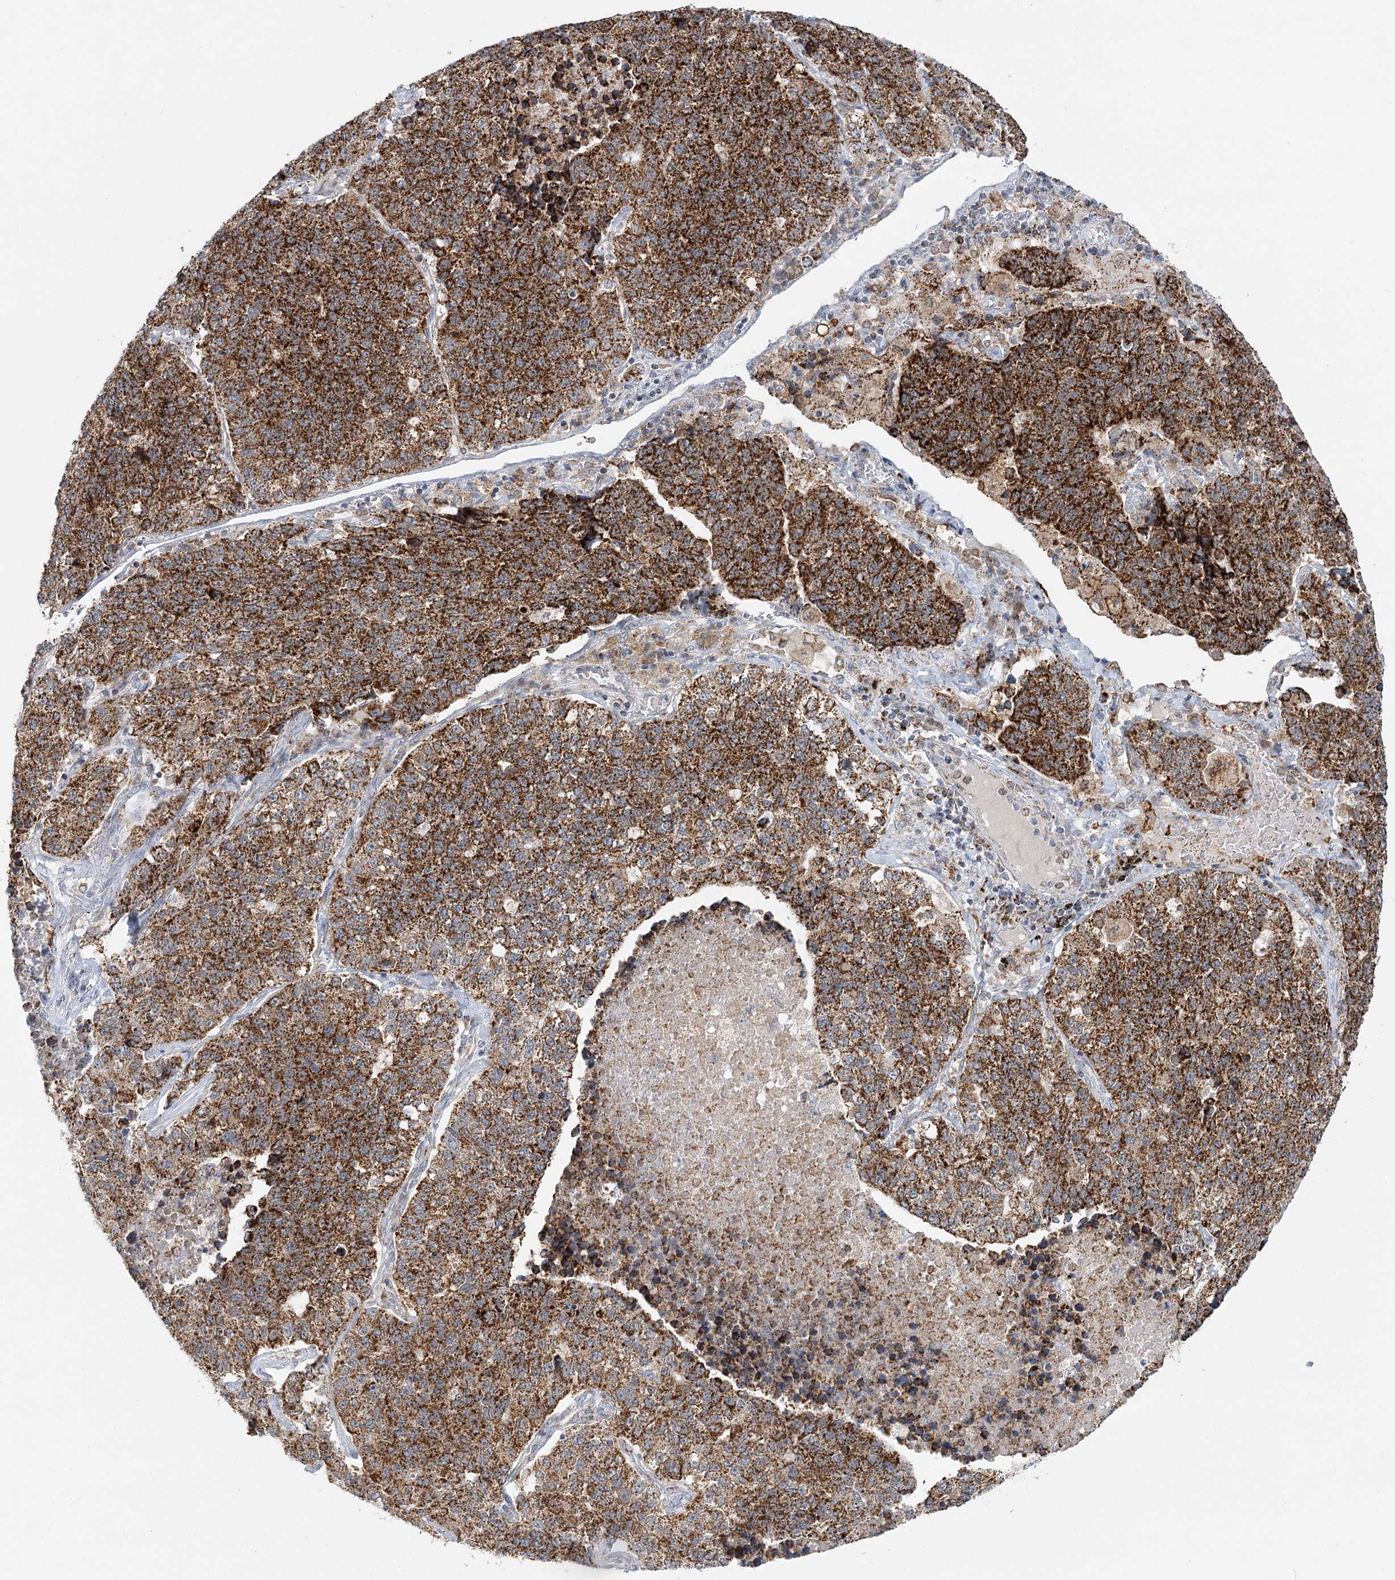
{"staining": {"intensity": "strong", "quantity": ">75%", "location": "cytoplasmic/membranous"}, "tissue": "lung cancer", "cell_type": "Tumor cells", "image_type": "cancer", "snomed": [{"axis": "morphology", "description": "Adenocarcinoma, NOS"}, {"axis": "topography", "description": "Lung"}], "caption": "High-power microscopy captured an IHC photomicrograph of lung cancer, revealing strong cytoplasmic/membranous positivity in about >75% of tumor cells.", "gene": "TAS1R1", "patient": {"sex": "male", "age": 49}}